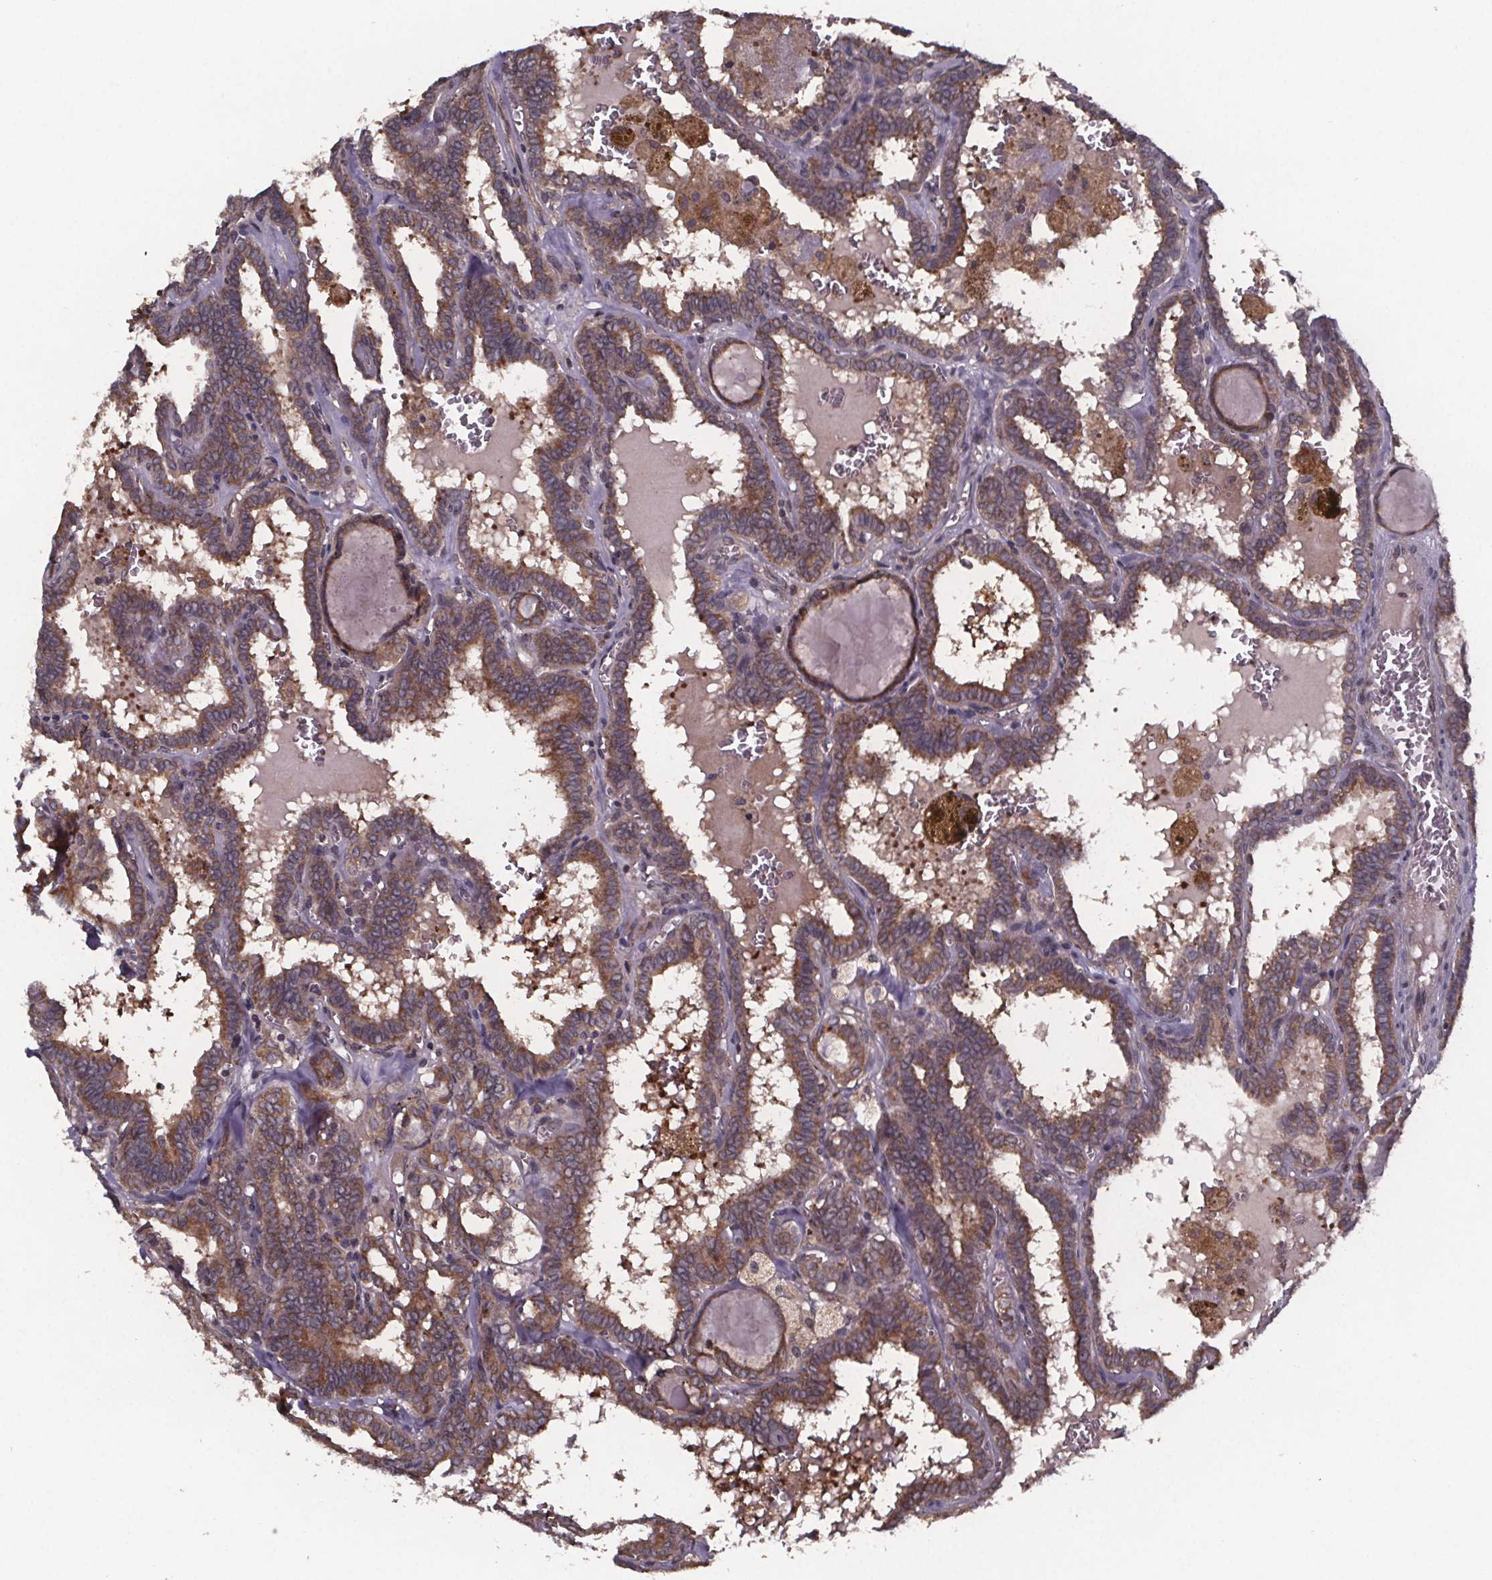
{"staining": {"intensity": "moderate", "quantity": ">75%", "location": "cytoplasmic/membranous"}, "tissue": "thyroid cancer", "cell_type": "Tumor cells", "image_type": "cancer", "snomed": [{"axis": "morphology", "description": "Papillary adenocarcinoma, NOS"}, {"axis": "topography", "description": "Thyroid gland"}], "caption": "Thyroid papillary adenocarcinoma tissue exhibits moderate cytoplasmic/membranous expression in approximately >75% of tumor cells The staining was performed using DAB (3,3'-diaminobenzidine), with brown indicating positive protein expression. Nuclei are stained blue with hematoxylin.", "gene": "SAT1", "patient": {"sex": "female", "age": 39}}